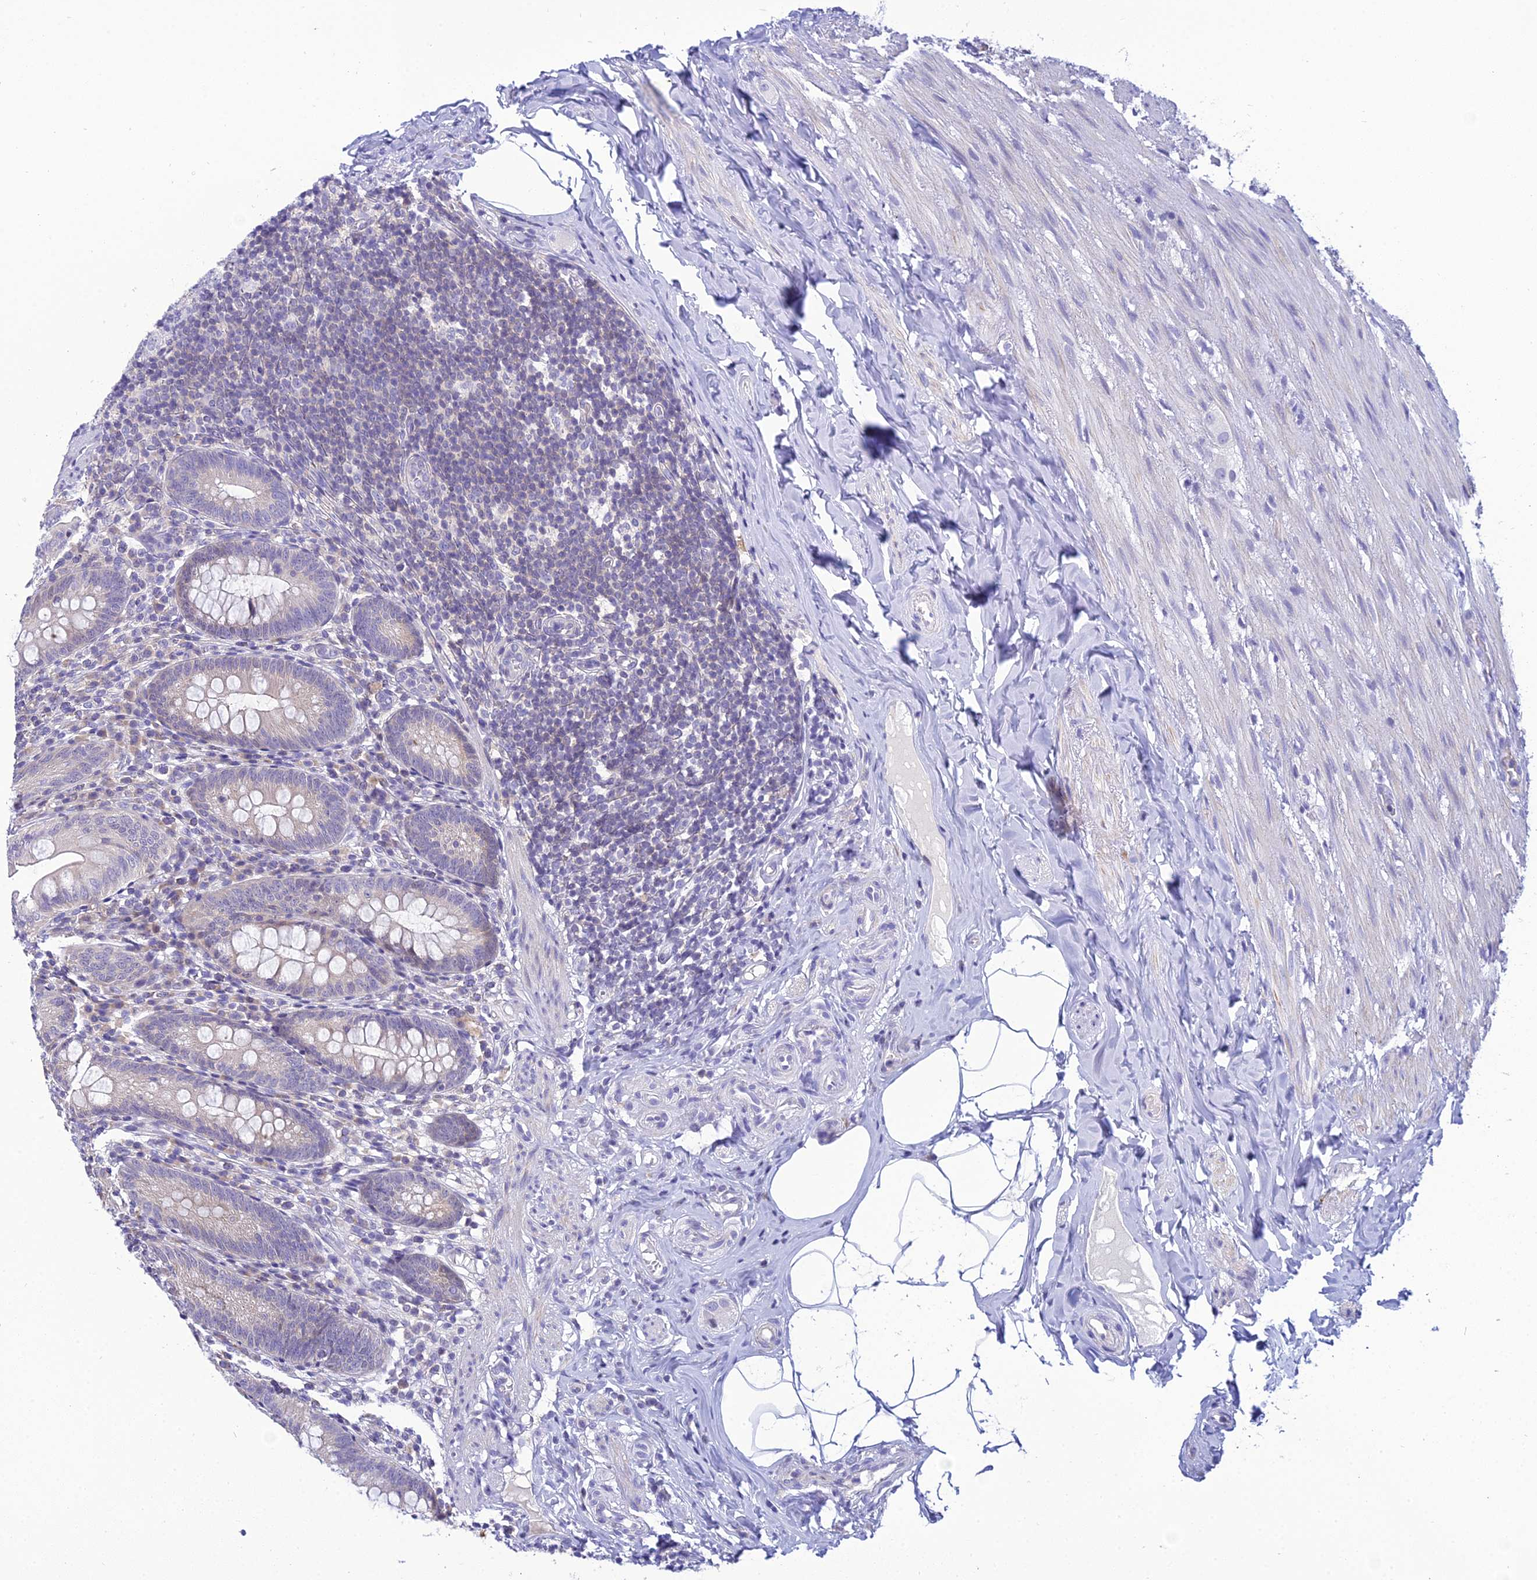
{"staining": {"intensity": "weak", "quantity": "25%-75%", "location": "cytoplasmic/membranous"}, "tissue": "appendix", "cell_type": "Glandular cells", "image_type": "normal", "snomed": [{"axis": "morphology", "description": "Normal tissue, NOS"}, {"axis": "topography", "description": "Appendix"}], "caption": "Immunohistochemistry (IHC) of unremarkable human appendix demonstrates low levels of weak cytoplasmic/membranous staining in approximately 25%-75% of glandular cells. The staining was performed using DAB (3,3'-diaminobenzidine), with brown indicating positive protein expression. Nuclei are stained blue with hematoxylin.", "gene": "ZMIZ1", "patient": {"sex": "male", "age": 55}}